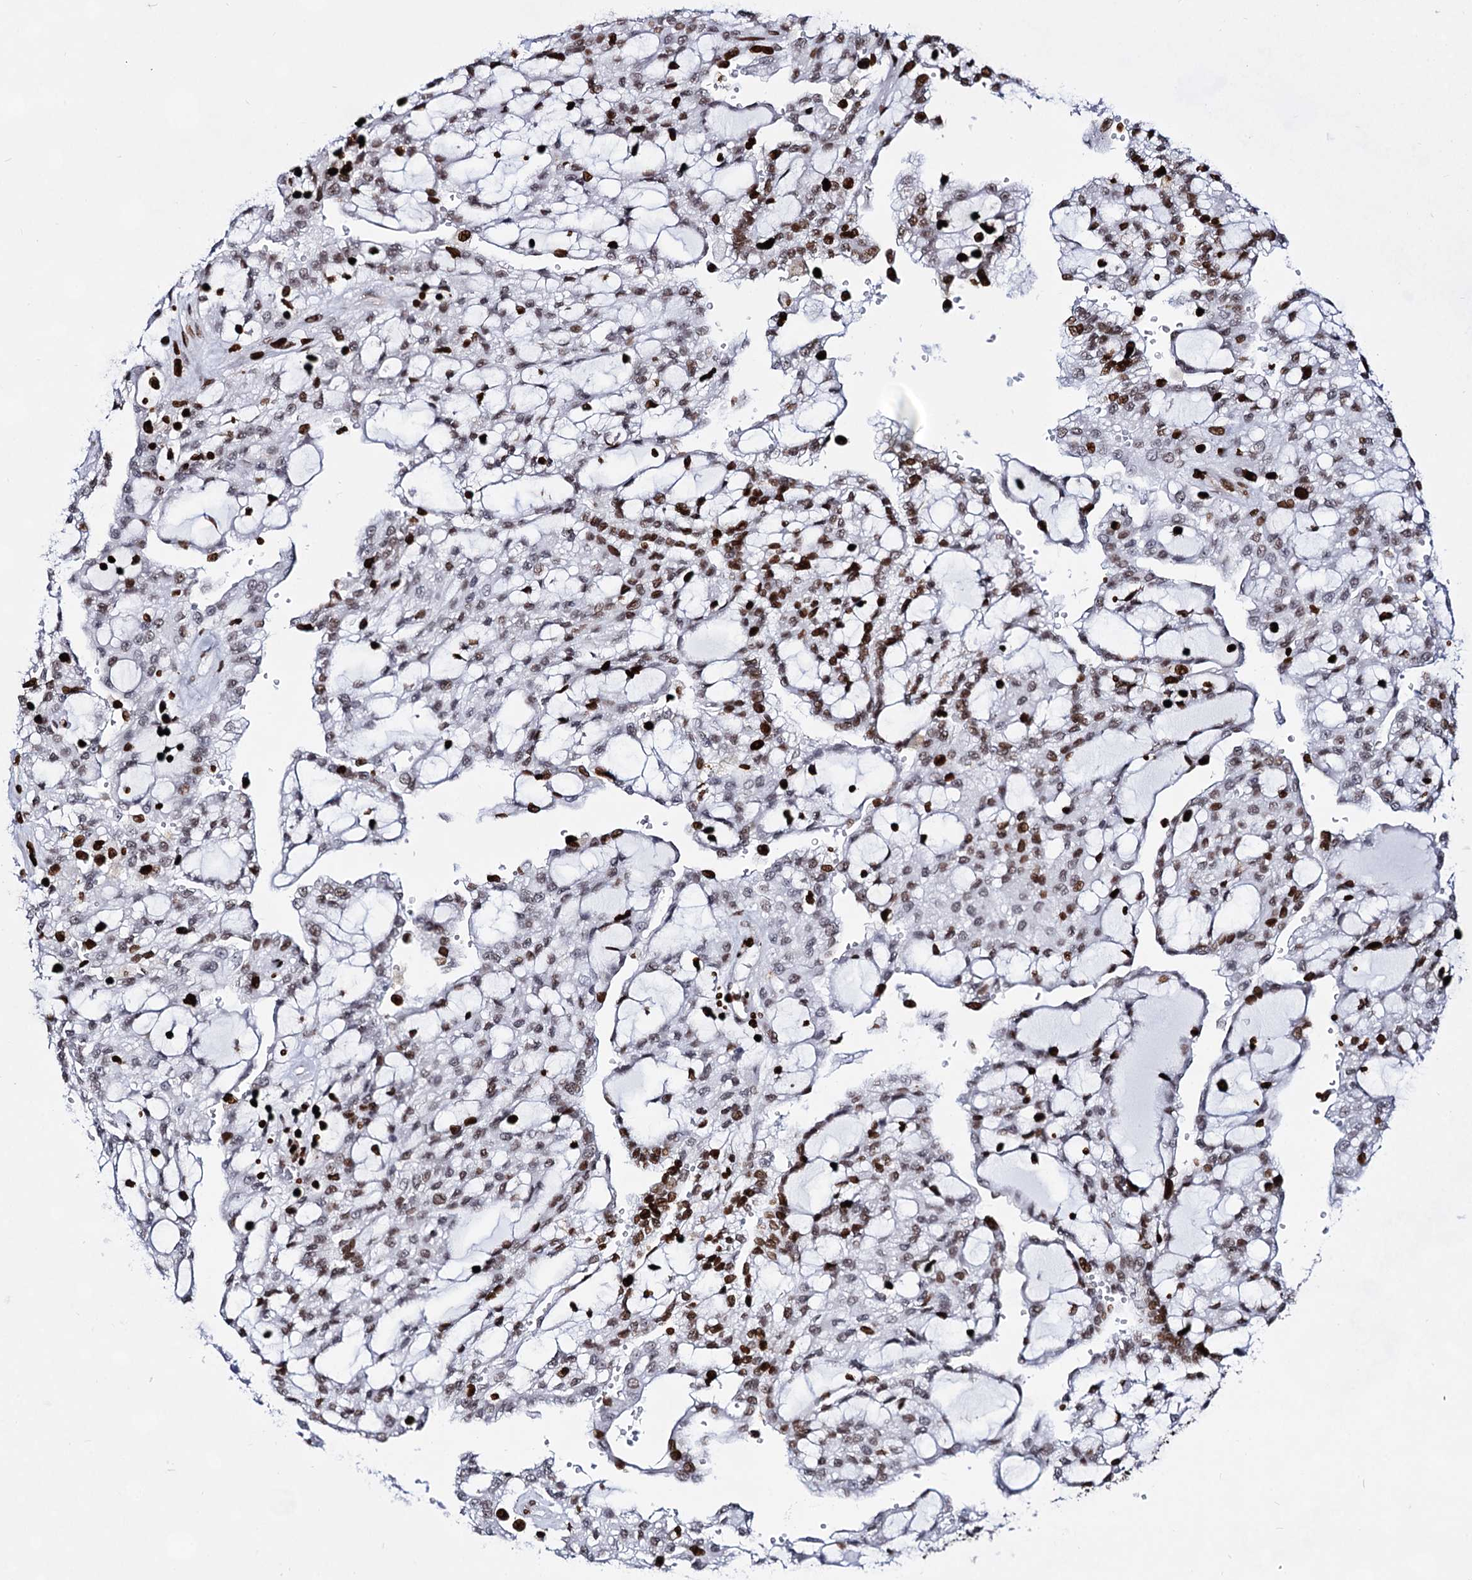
{"staining": {"intensity": "strong", "quantity": "<25%", "location": "nuclear"}, "tissue": "renal cancer", "cell_type": "Tumor cells", "image_type": "cancer", "snomed": [{"axis": "morphology", "description": "Adenocarcinoma, NOS"}, {"axis": "topography", "description": "Kidney"}], "caption": "Brown immunohistochemical staining in renal adenocarcinoma shows strong nuclear staining in about <25% of tumor cells. The staining is performed using DAB (3,3'-diaminobenzidine) brown chromogen to label protein expression. The nuclei are counter-stained blue using hematoxylin.", "gene": "HMGB2", "patient": {"sex": "male", "age": 63}}